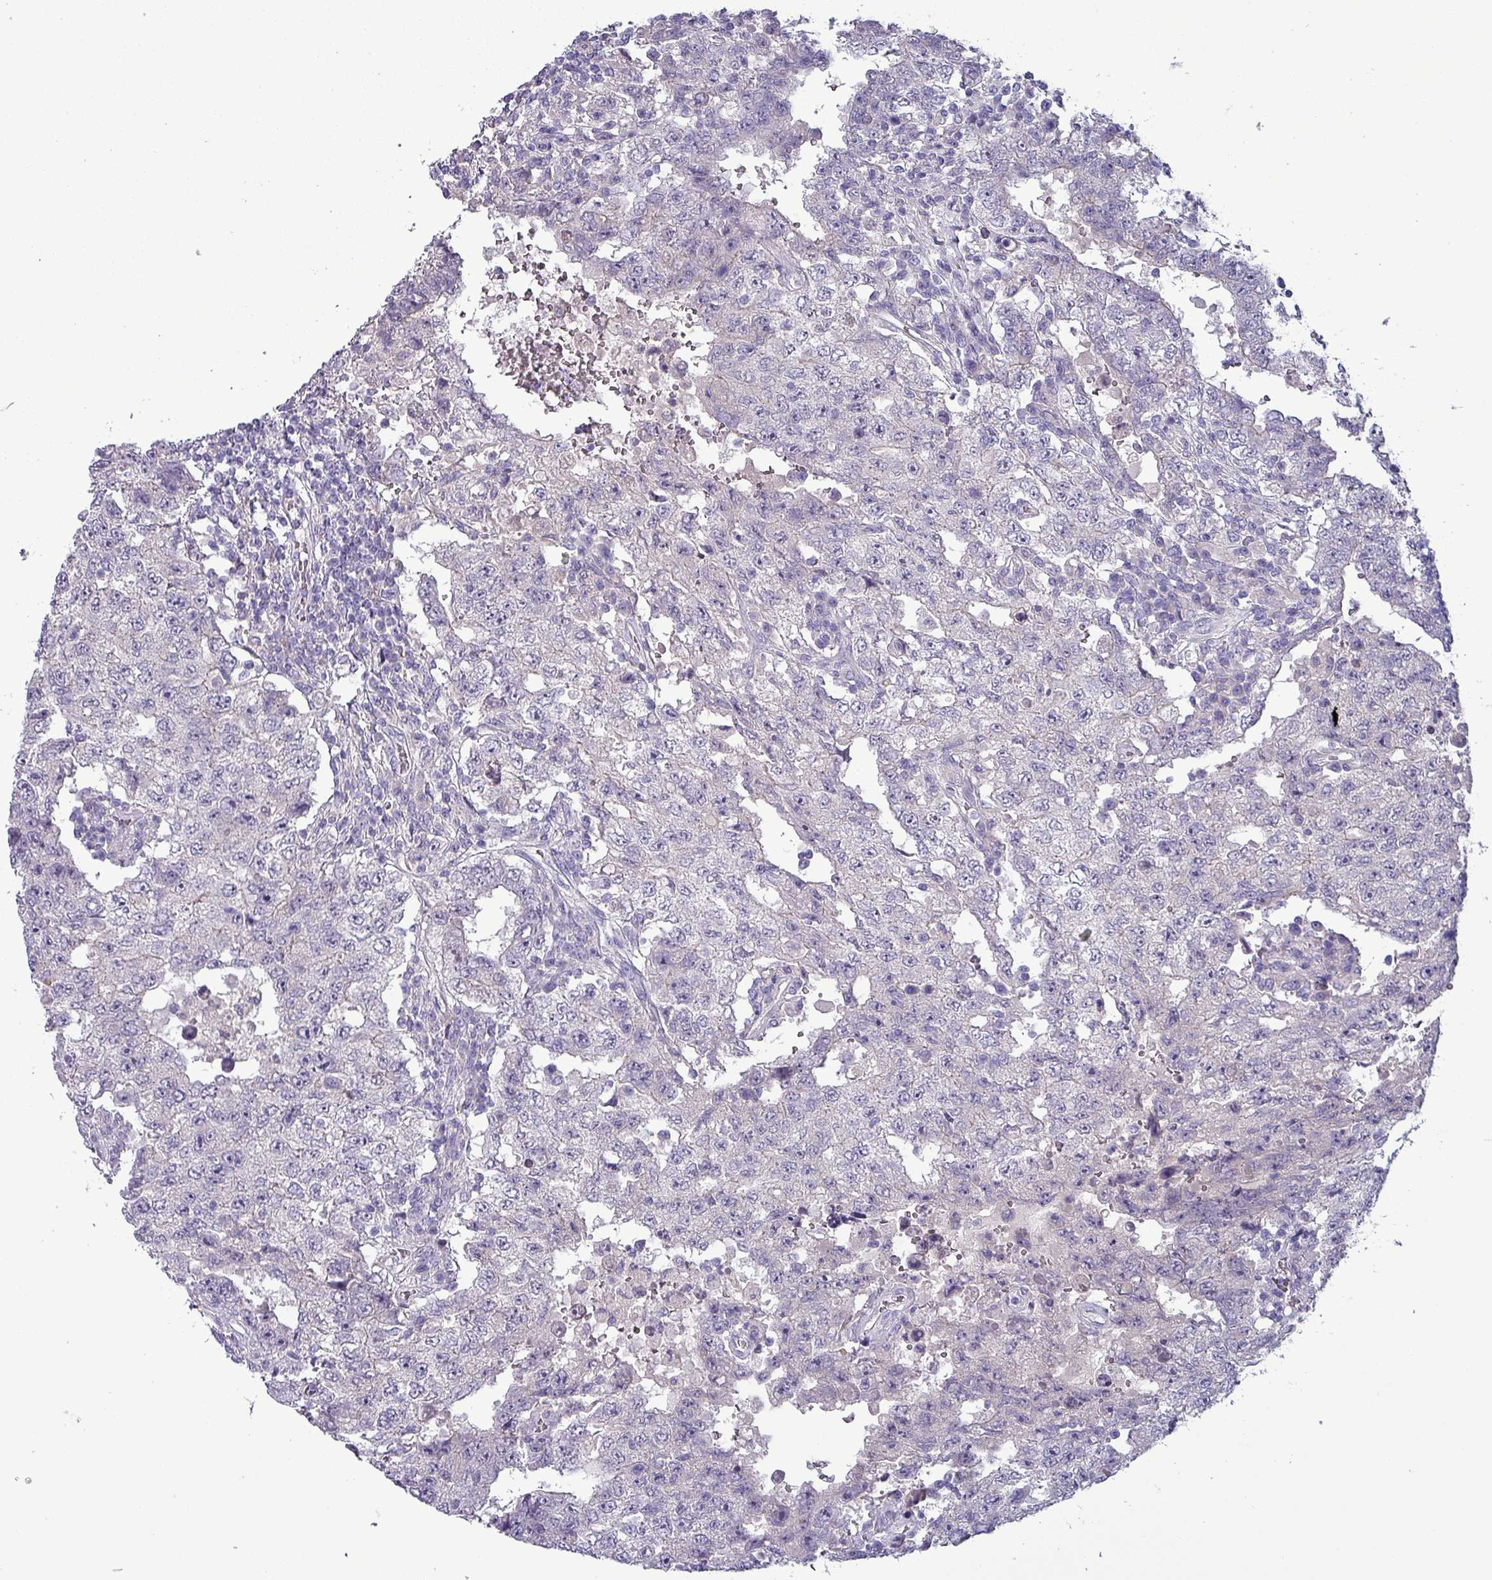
{"staining": {"intensity": "negative", "quantity": "none", "location": "none"}, "tissue": "testis cancer", "cell_type": "Tumor cells", "image_type": "cancer", "snomed": [{"axis": "morphology", "description": "Carcinoma, Embryonal, NOS"}, {"axis": "topography", "description": "Testis"}], "caption": "This is a photomicrograph of IHC staining of embryonal carcinoma (testis), which shows no positivity in tumor cells.", "gene": "HSD3B7", "patient": {"sex": "male", "age": 26}}